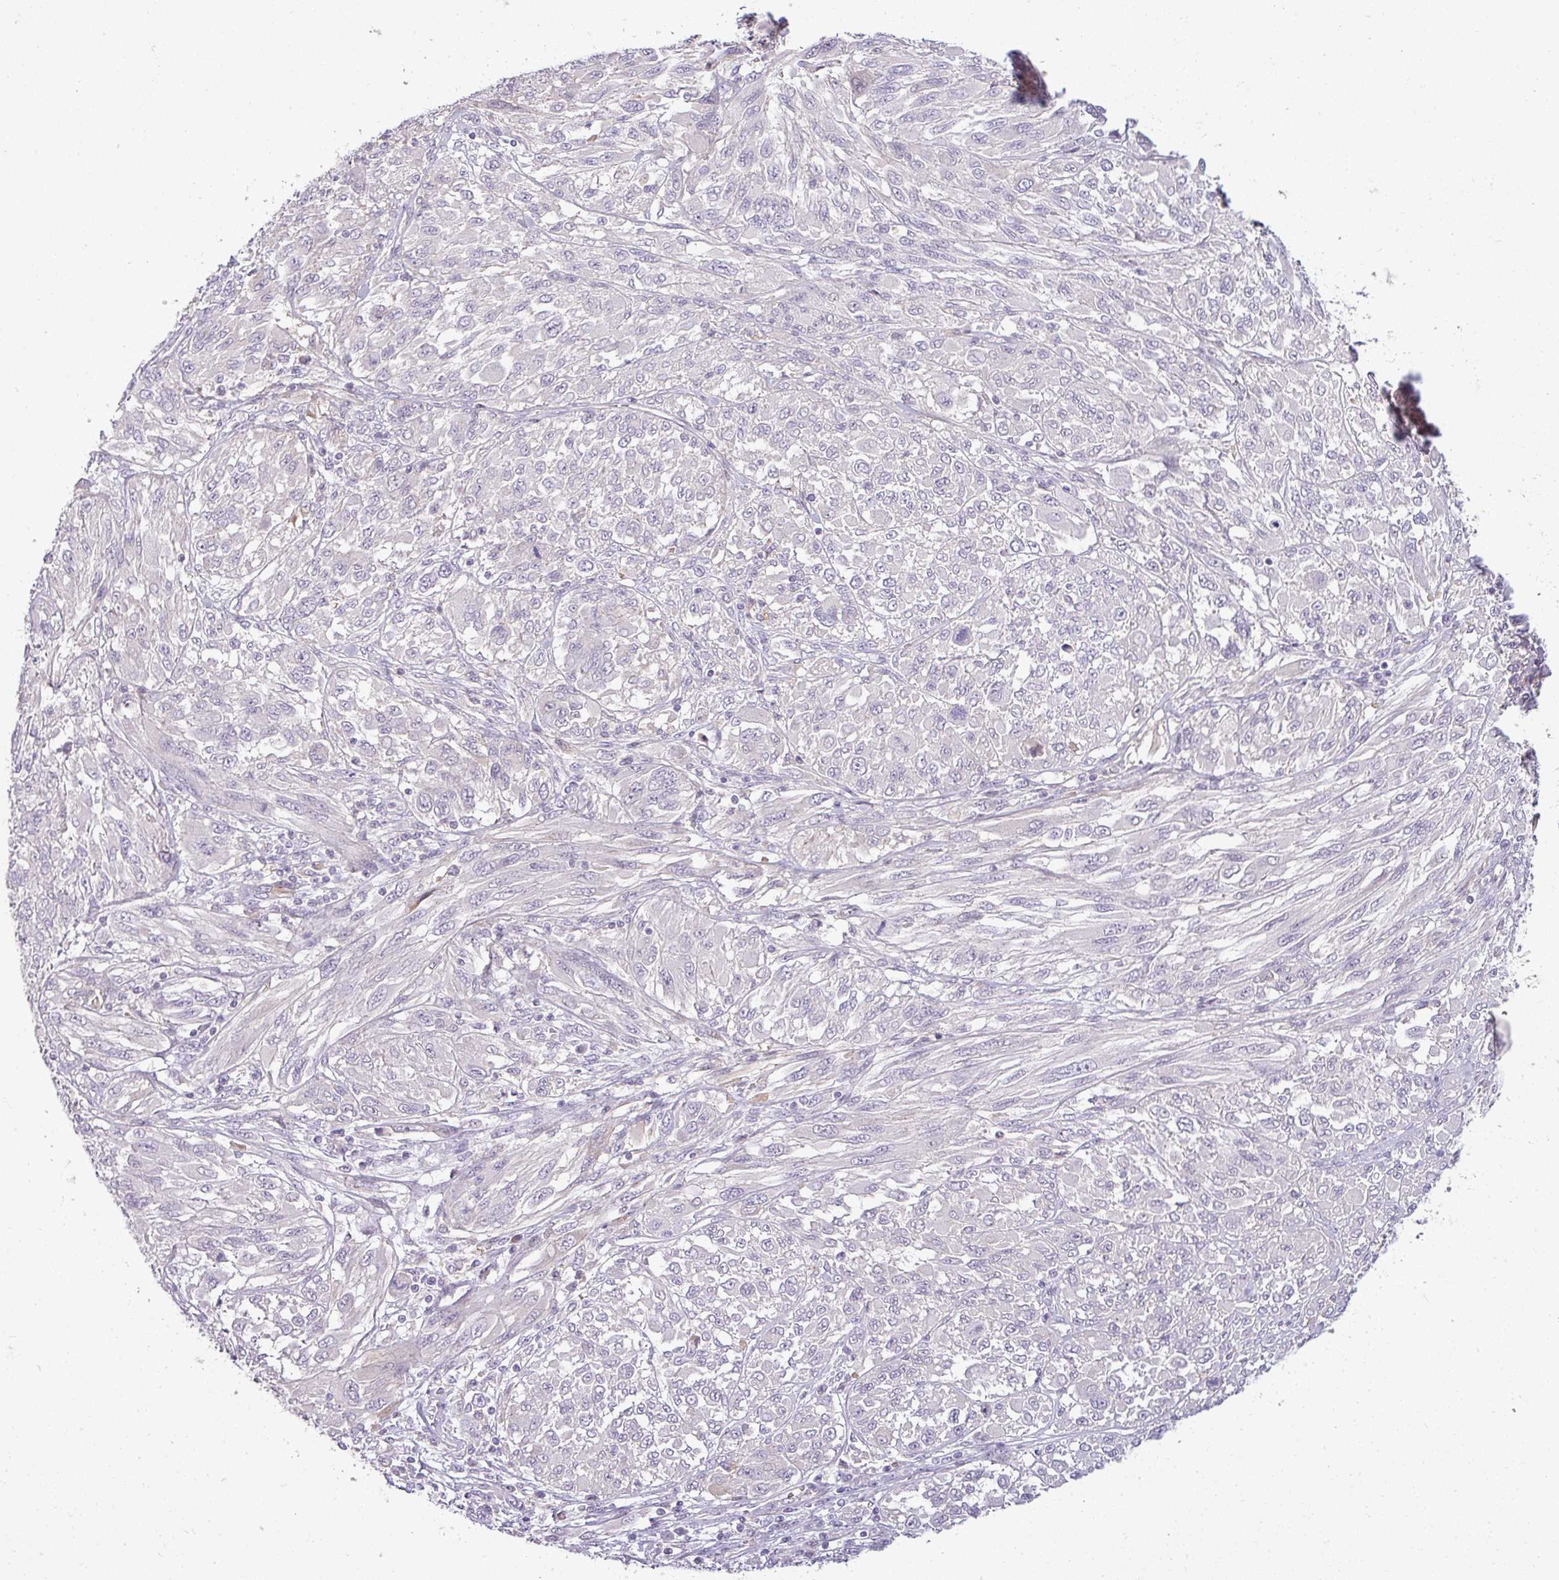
{"staining": {"intensity": "negative", "quantity": "none", "location": "none"}, "tissue": "melanoma", "cell_type": "Tumor cells", "image_type": "cancer", "snomed": [{"axis": "morphology", "description": "Malignant melanoma, NOS"}, {"axis": "topography", "description": "Skin"}], "caption": "Micrograph shows no protein staining in tumor cells of malignant melanoma tissue.", "gene": "APOM", "patient": {"sex": "female", "age": 91}}